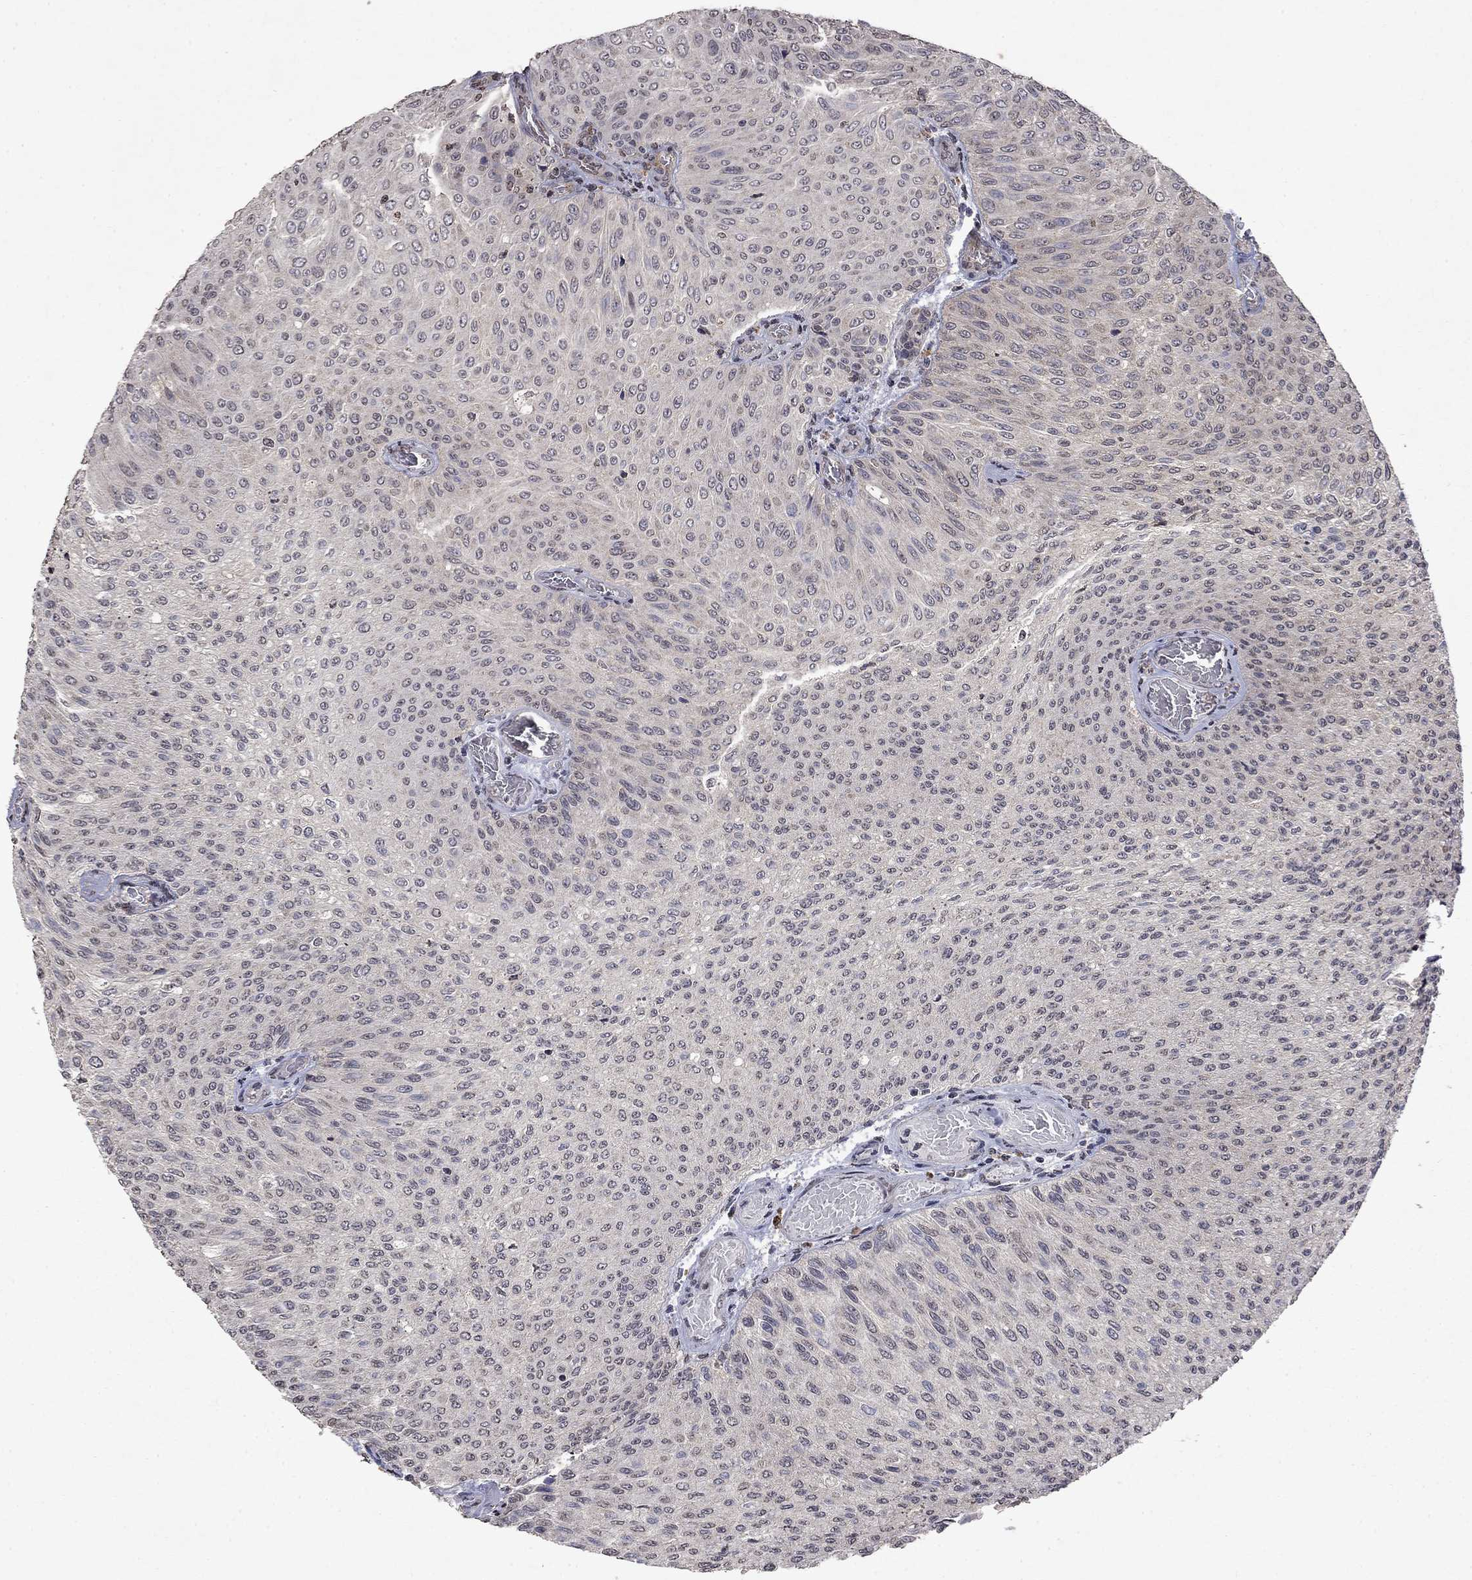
{"staining": {"intensity": "negative", "quantity": "none", "location": "none"}, "tissue": "urothelial cancer", "cell_type": "Tumor cells", "image_type": "cancer", "snomed": [{"axis": "morphology", "description": "Urothelial carcinoma, Low grade"}, {"axis": "topography", "description": "Ureter, NOS"}, {"axis": "topography", "description": "Urinary bladder"}], "caption": "Human urothelial carcinoma (low-grade) stained for a protein using immunohistochemistry reveals no staining in tumor cells.", "gene": "TTC38", "patient": {"sex": "male", "age": 78}}